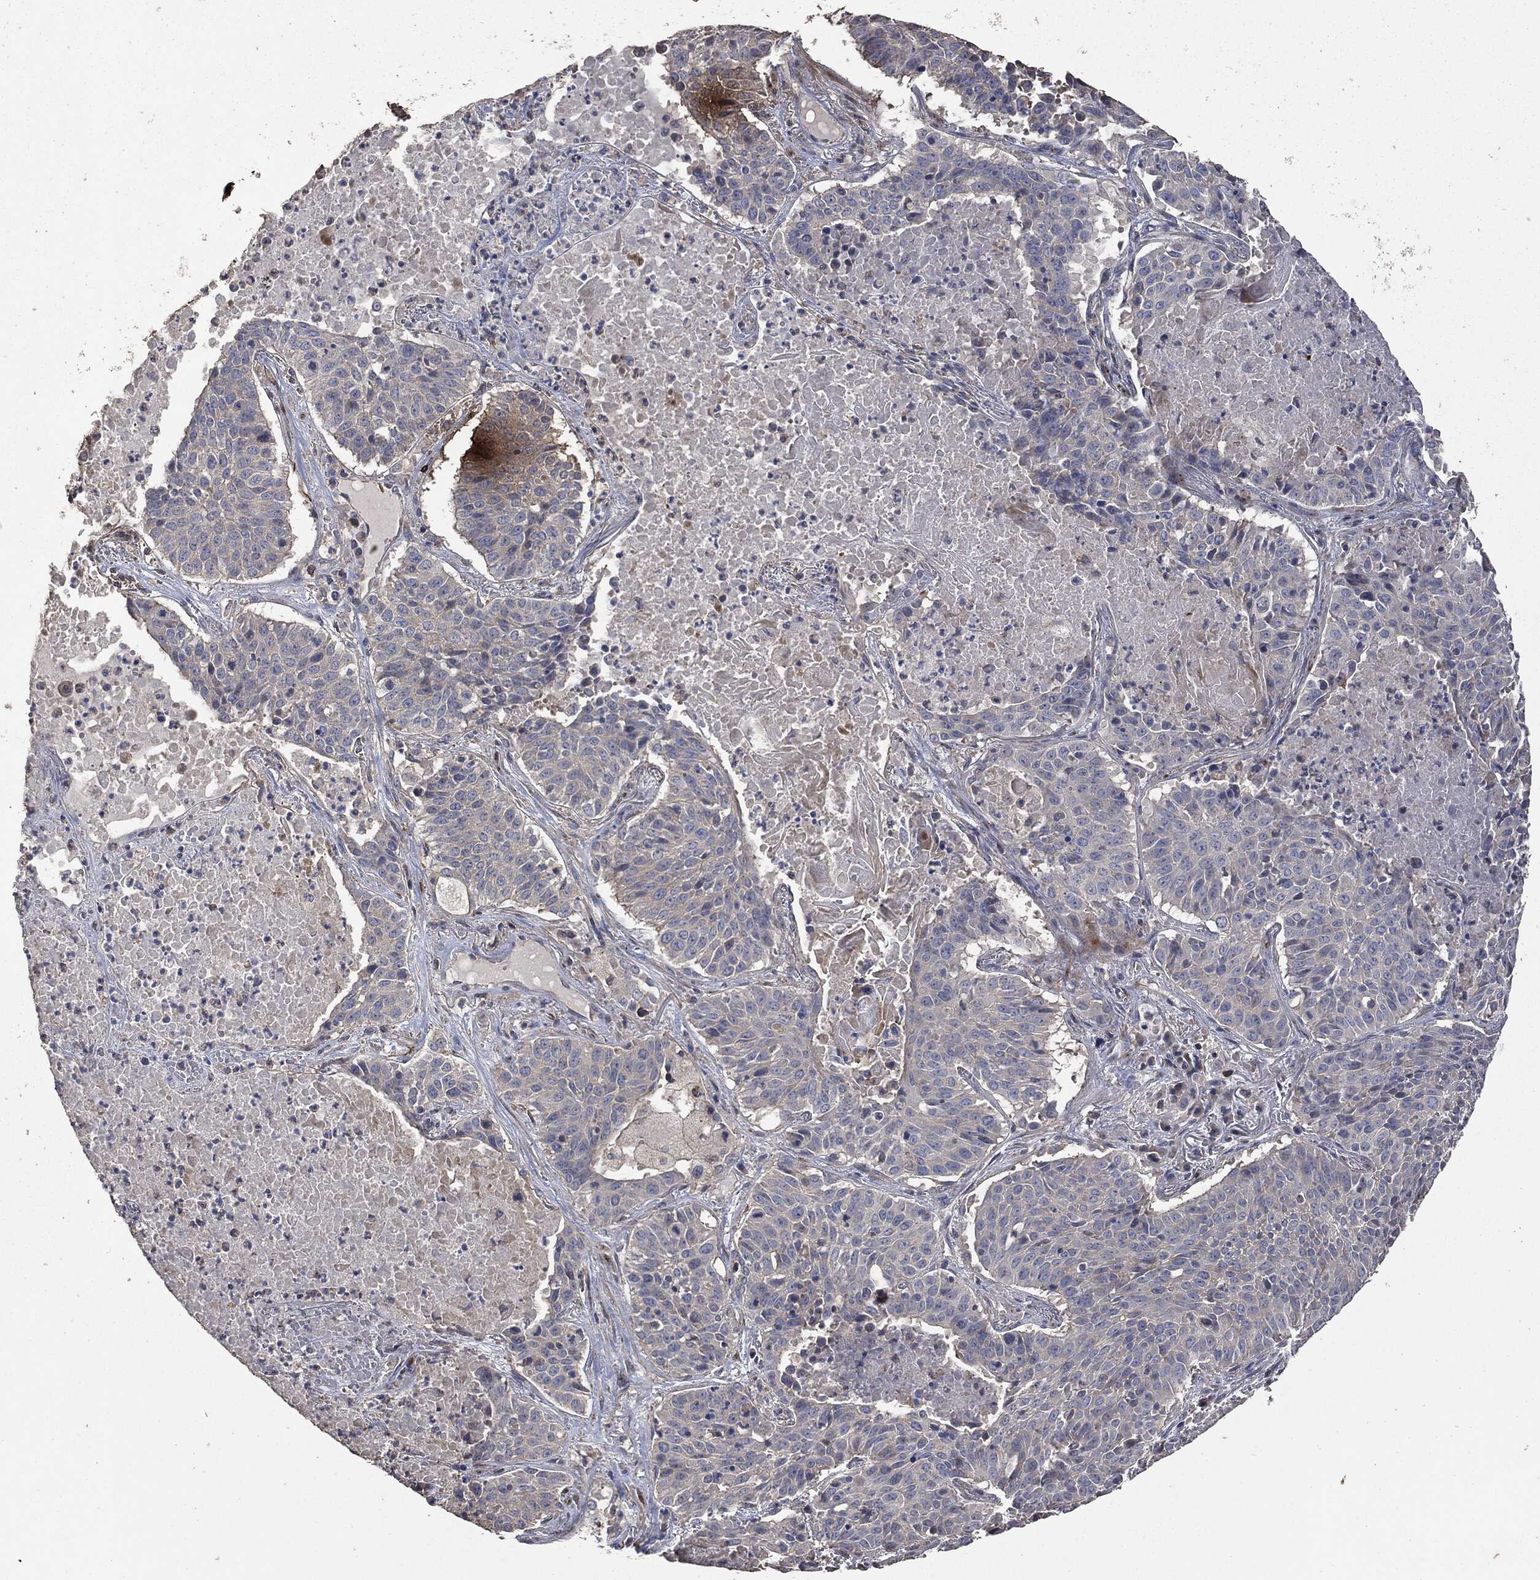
{"staining": {"intensity": "strong", "quantity": "<25%", "location": "cytoplasmic/membranous"}, "tissue": "lung cancer", "cell_type": "Tumor cells", "image_type": "cancer", "snomed": [{"axis": "morphology", "description": "Squamous cell carcinoma, NOS"}, {"axis": "topography", "description": "Lung"}], "caption": "The immunohistochemical stain shows strong cytoplasmic/membranous staining in tumor cells of lung cancer (squamous cell carcinoma) tissue.", "gene": "MSLN", "patient": {"sex": "male", "age": 64}}